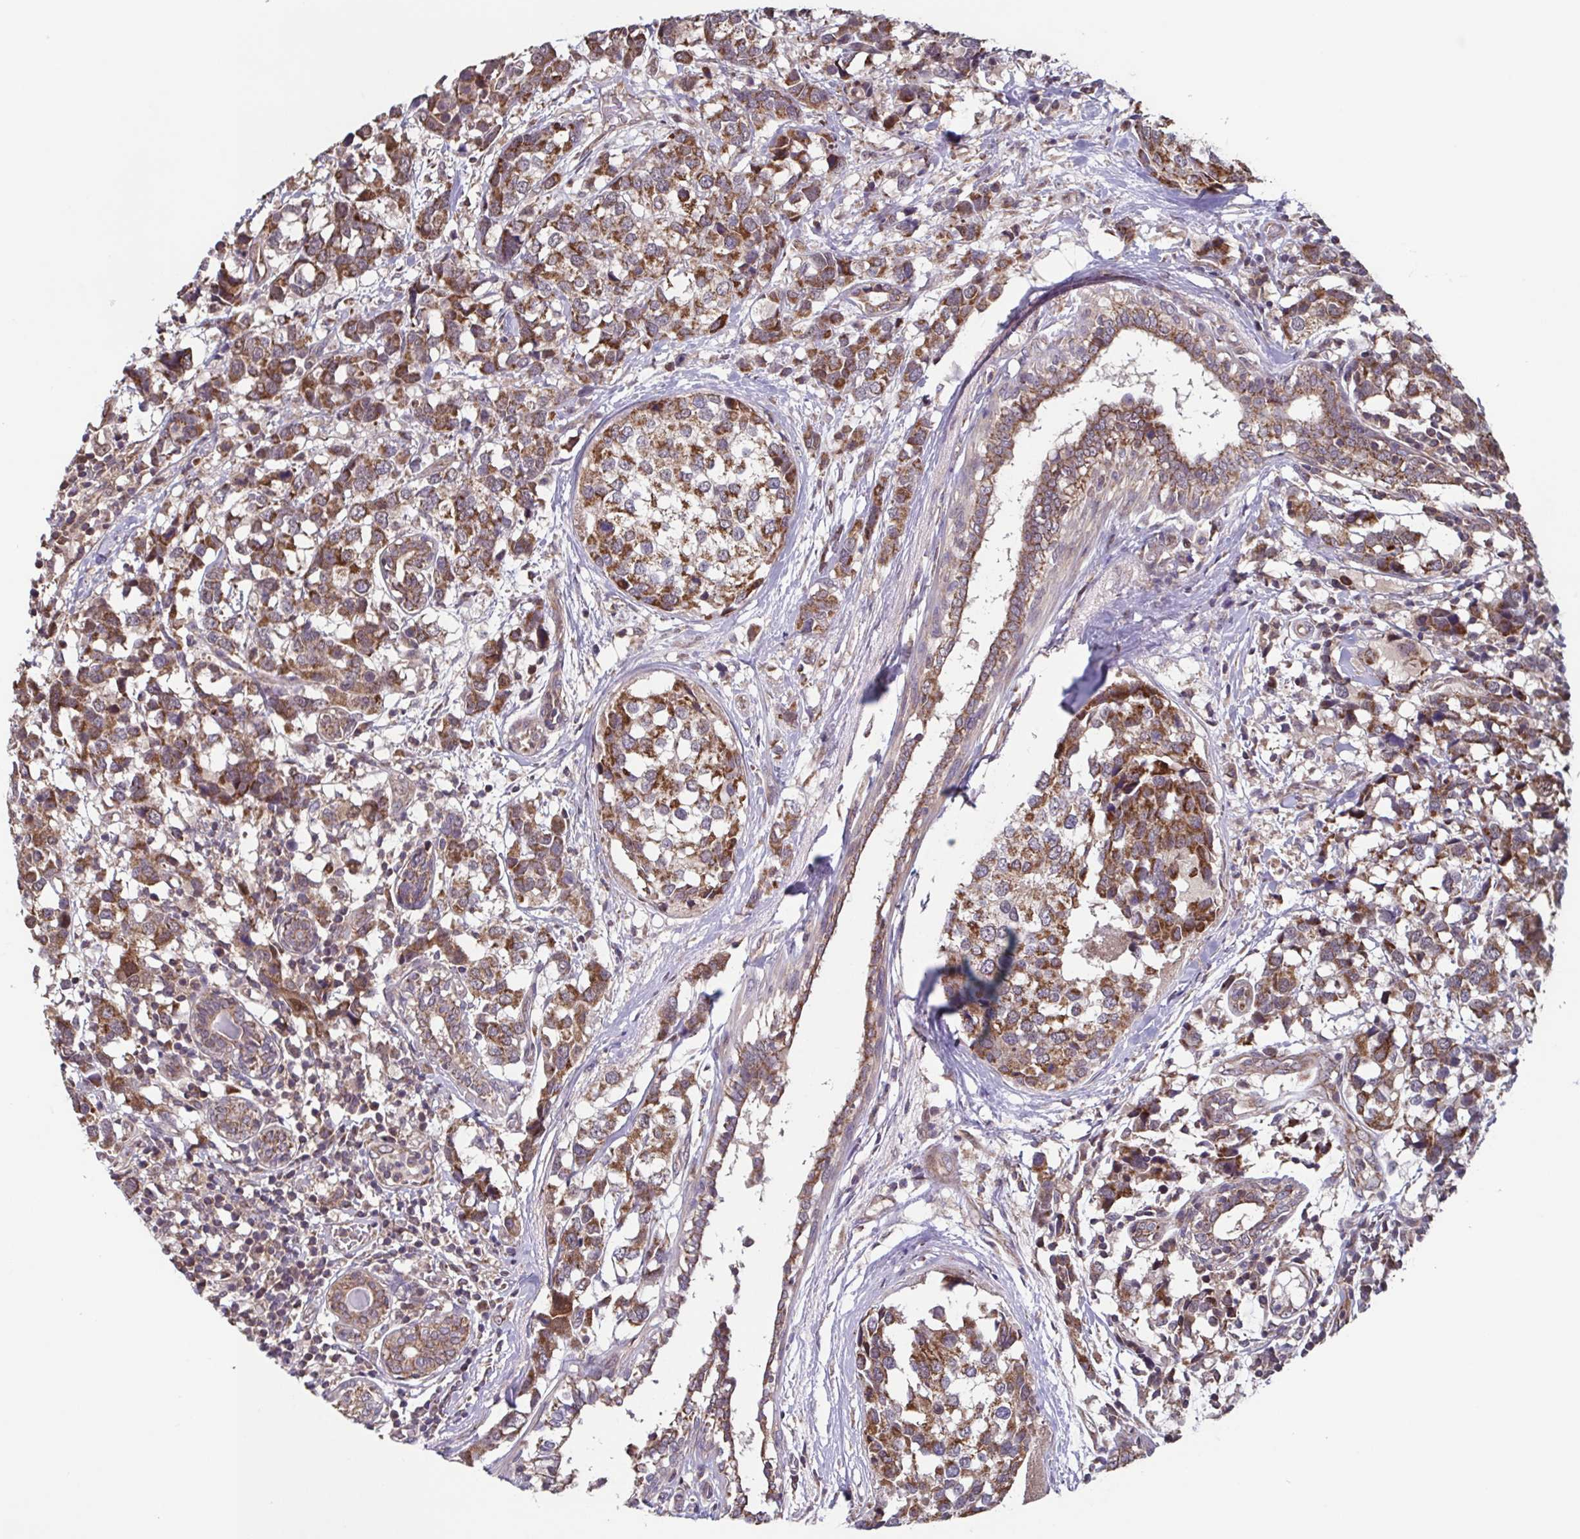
{"staining": {"intensity": "moderate", "quantity": ">75%", "location": "cytoplasmic/membranous"}, "tissue": "breast cancer", "cell_type": "Tumor cells", "image_type": "cancer", "snomed": [{"axis": "morphology", "description": "Lobular carcinoma"}, {"axis": "topography", "description": "Breast"}], "caption": "Breast cancer stained with IHC displays moderate cytoplasmic/membranous expression in approximately >75% of tumor cells. (DAB (3,3'-diaminobenzidine) IHC with brightfield microscopy, high magnification).", "gene": "TTC19", "patient": {"sex": "female", "age": 59}}